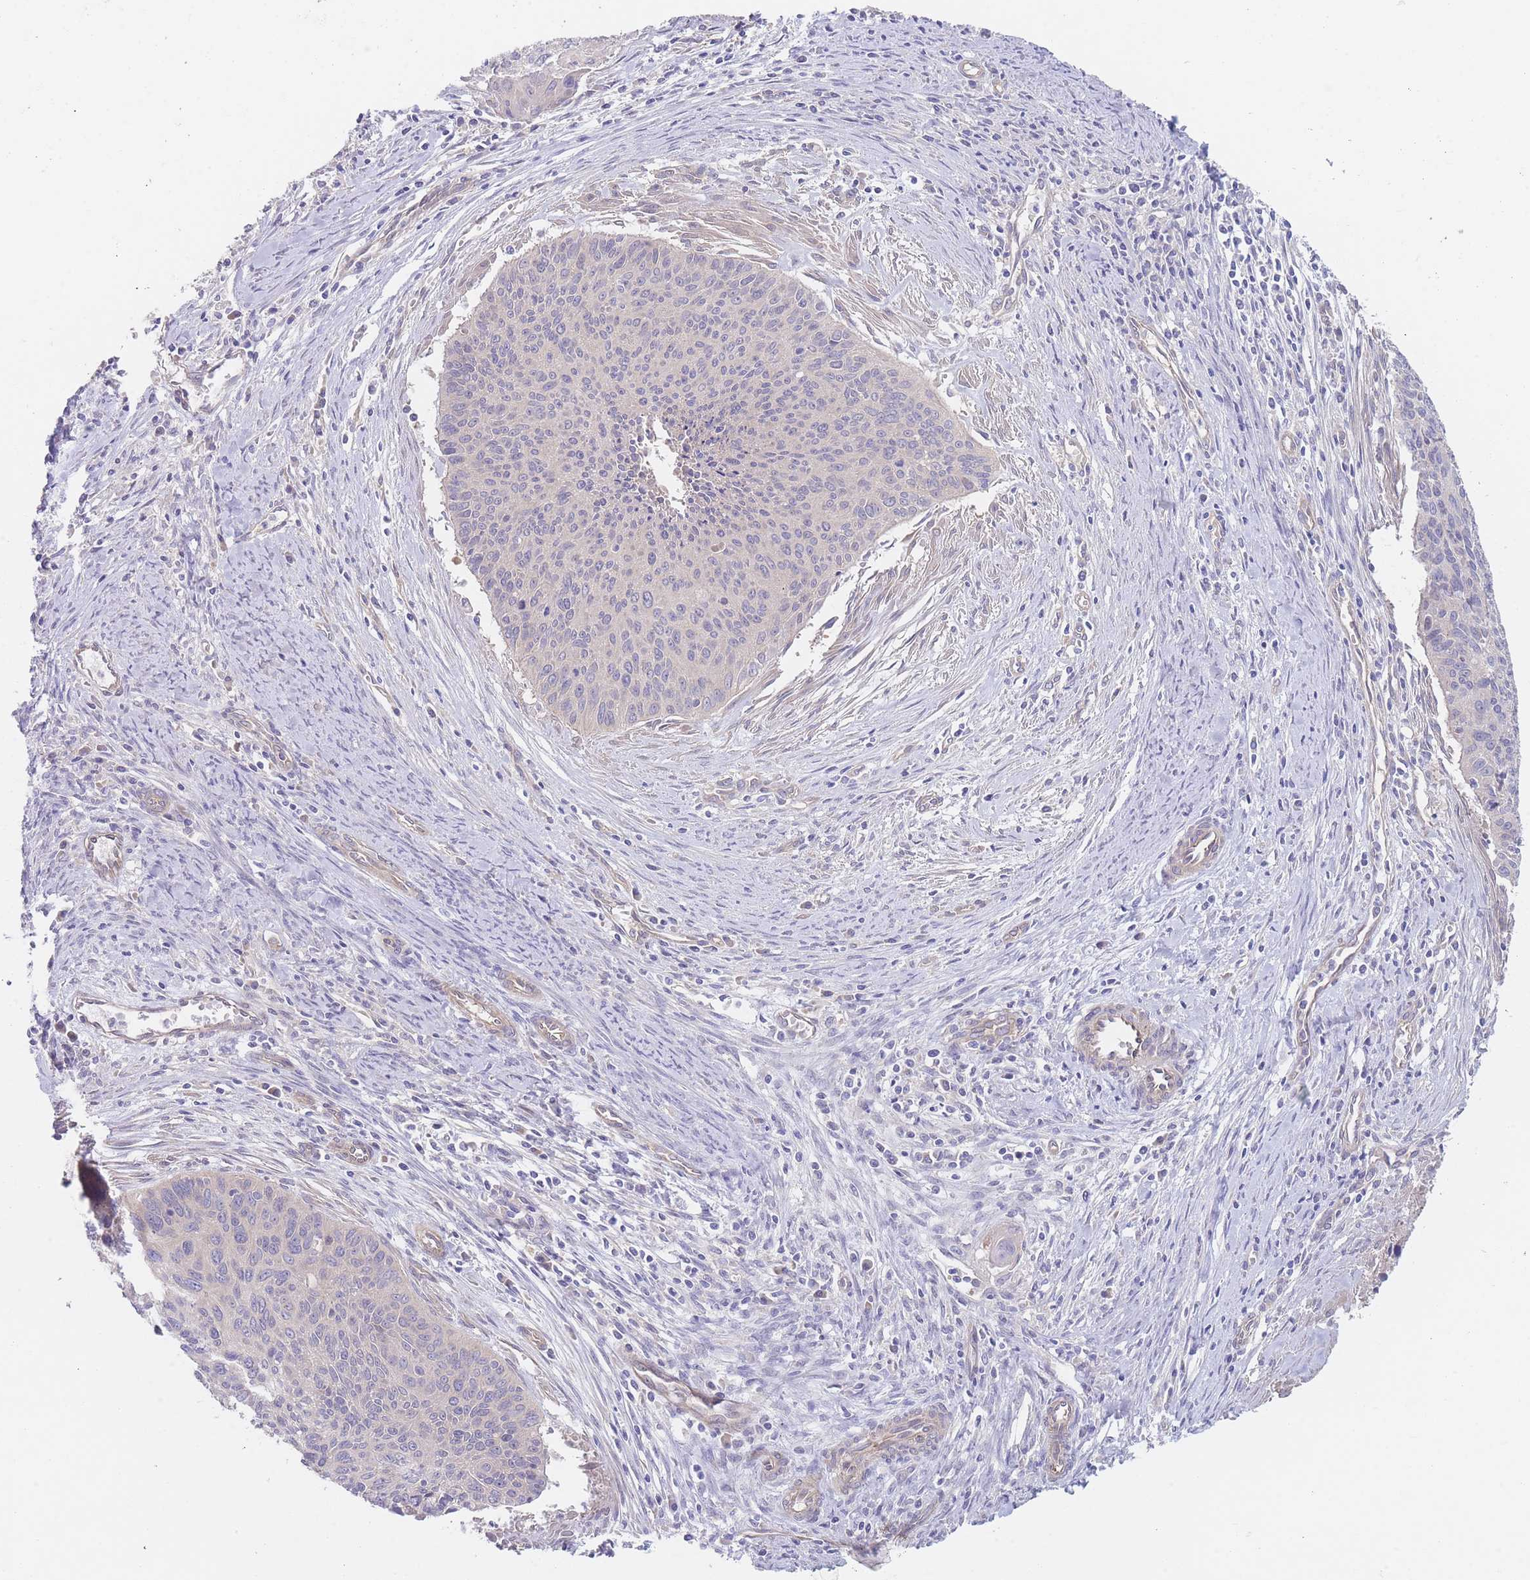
{"staining": {"intensity": "negative", "quantity": "none", "location": "none"}, "tissue": "cervical cancer", "cell_type": "Tumor cells", "image_type": "cancer", "snomed": [{"axis": "morphology", "description": "Squamous cell carcinoma, NOS"}, {"axis": "topography", "description": "Cervix"}], "caption": "Squamous cell carcinoma (cervical) was stained to show a protein in brown. There is no significant expression in tumor cells. The staining is performed using DAB brown chromogen with nuclei counter-stained in using hematoxylin.", "gene": "ZNF281", "patient": {"sex": "female", "age": 55}}